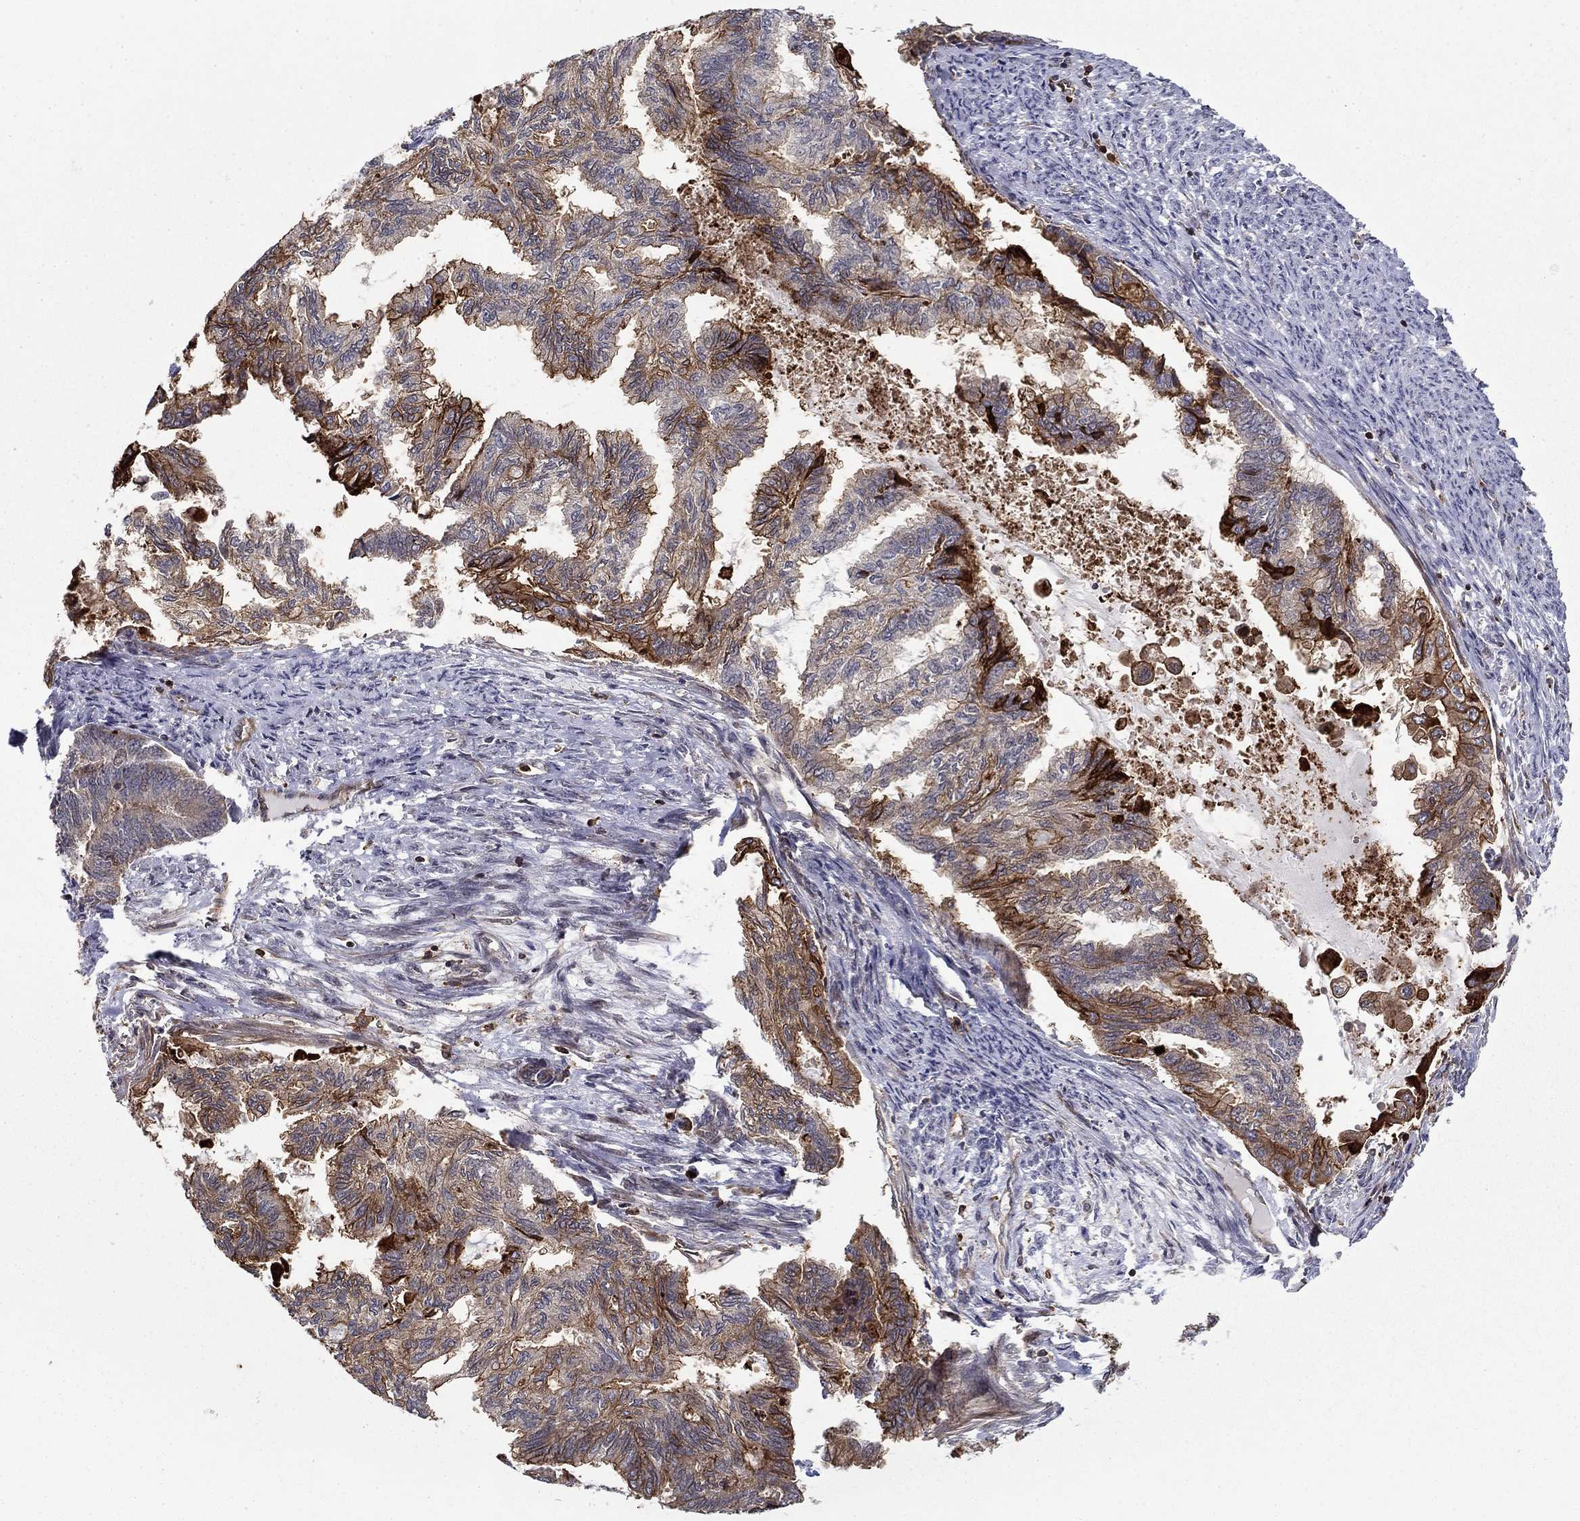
{"staining": {"intensity": "strong", "quantity": "<25%", "location": "cytoplasmic/membranous"}, "tissue": "endometrial cancer", "cell_type": "Tumor cells", "image_type": "cancer", "snomed": [{"axis": "morphology", "description": "Adenocarcinoma, NOS"}, {"axis": "topography", "description": "Endometrium"}], "caption": "Endometrial cancer (adenocarcinoma) stained with a protein marker demonstrates strong staining in tumor cells.", "gene": "ADM", "patient": {"sex": "female", "age": 86}}